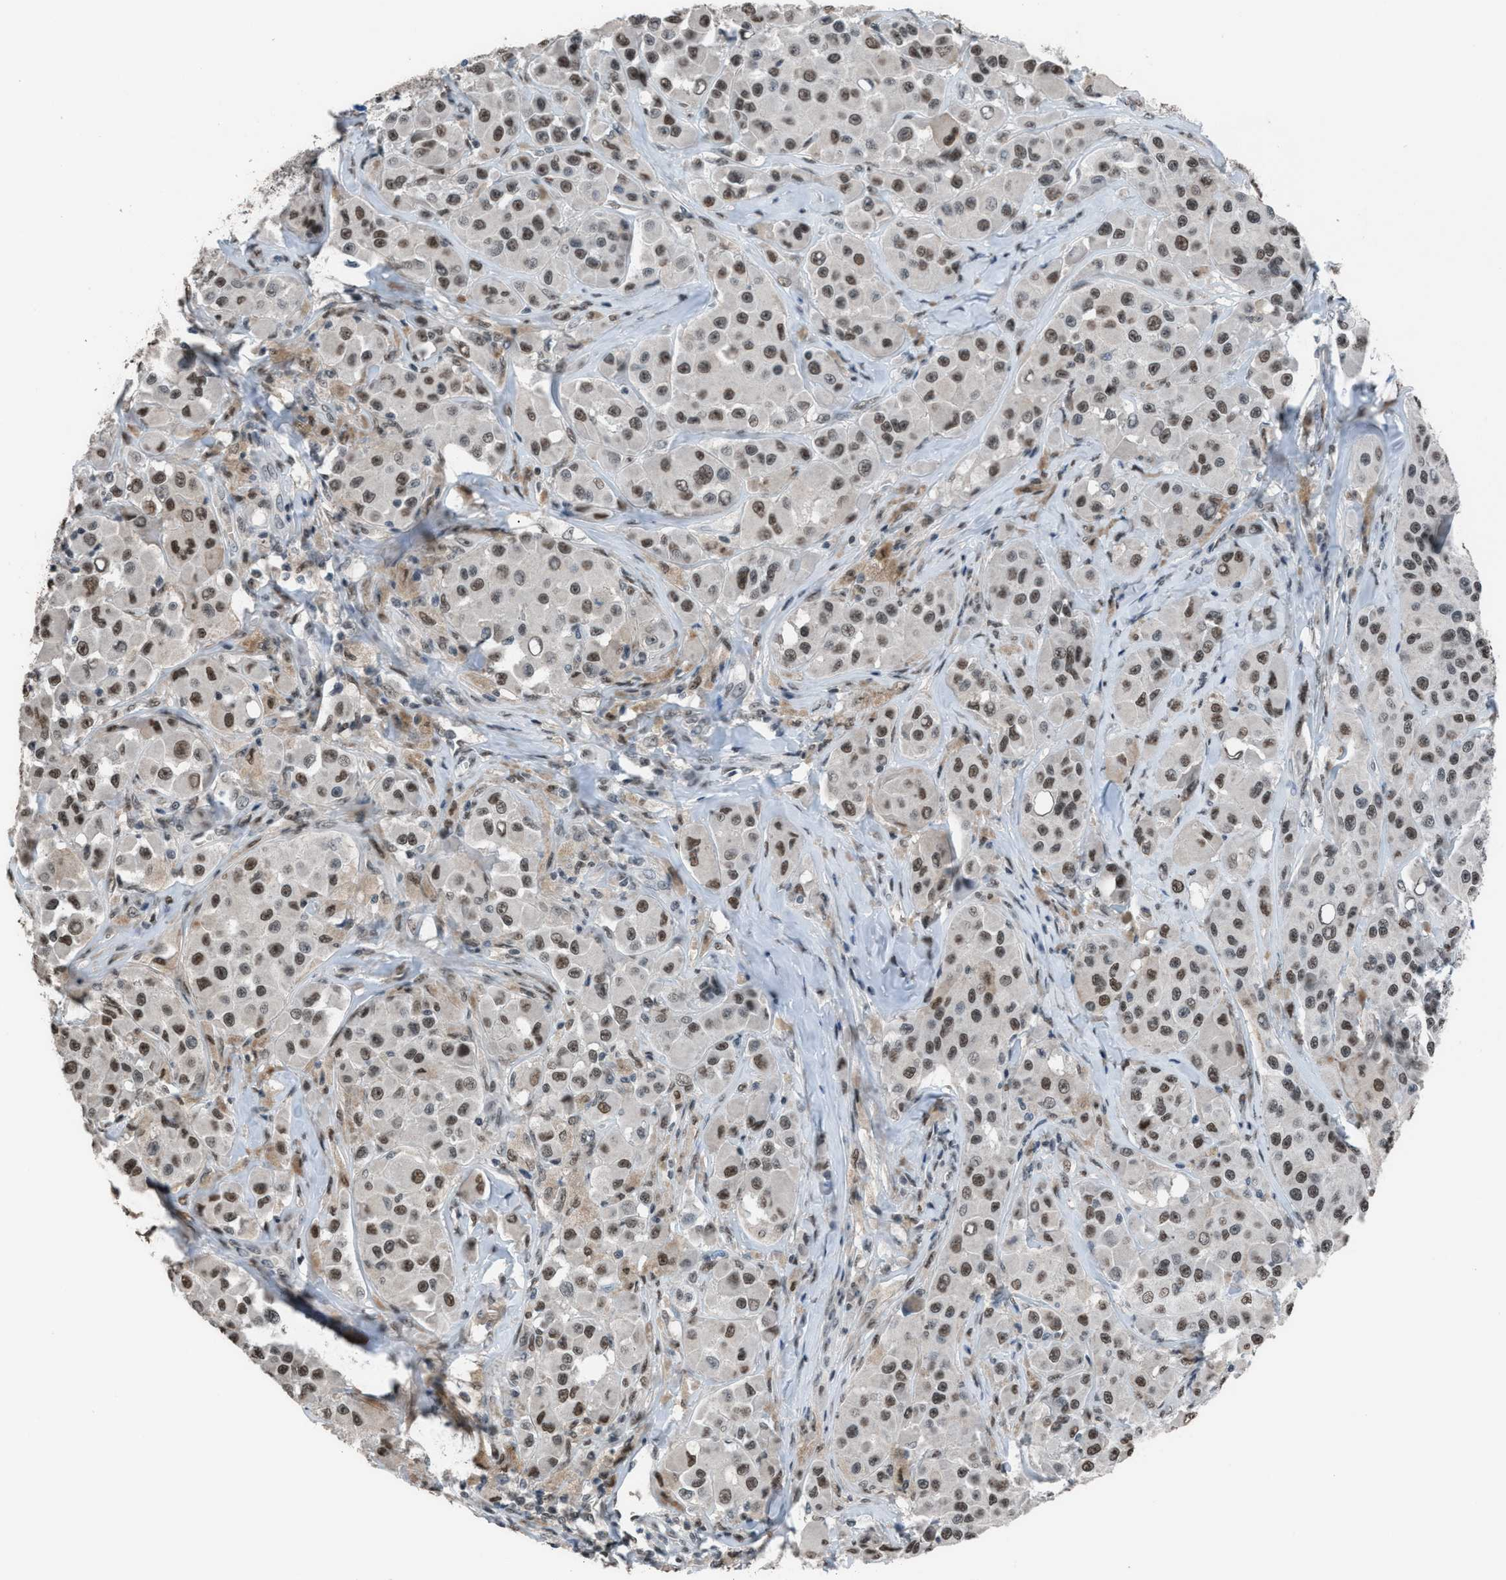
{"staining": {"intensity": "moderate", "quantity": ">75%", "location": "nuclear"}, "tissue": "melanoma", "cell_type": "Tumor cells", "image_type": "cancer", "snomed": [{"axis": "morphology", "description": "Malignant melanoma, NOS"}, {"axis": "topography", "description": "Skin"}], "caption": "Melanoma stained for a protein exhibits moderate nuclear positivity in tumor cells.", "gene": "ZNF276", "patient": {"sex": "male", "age": 84}}